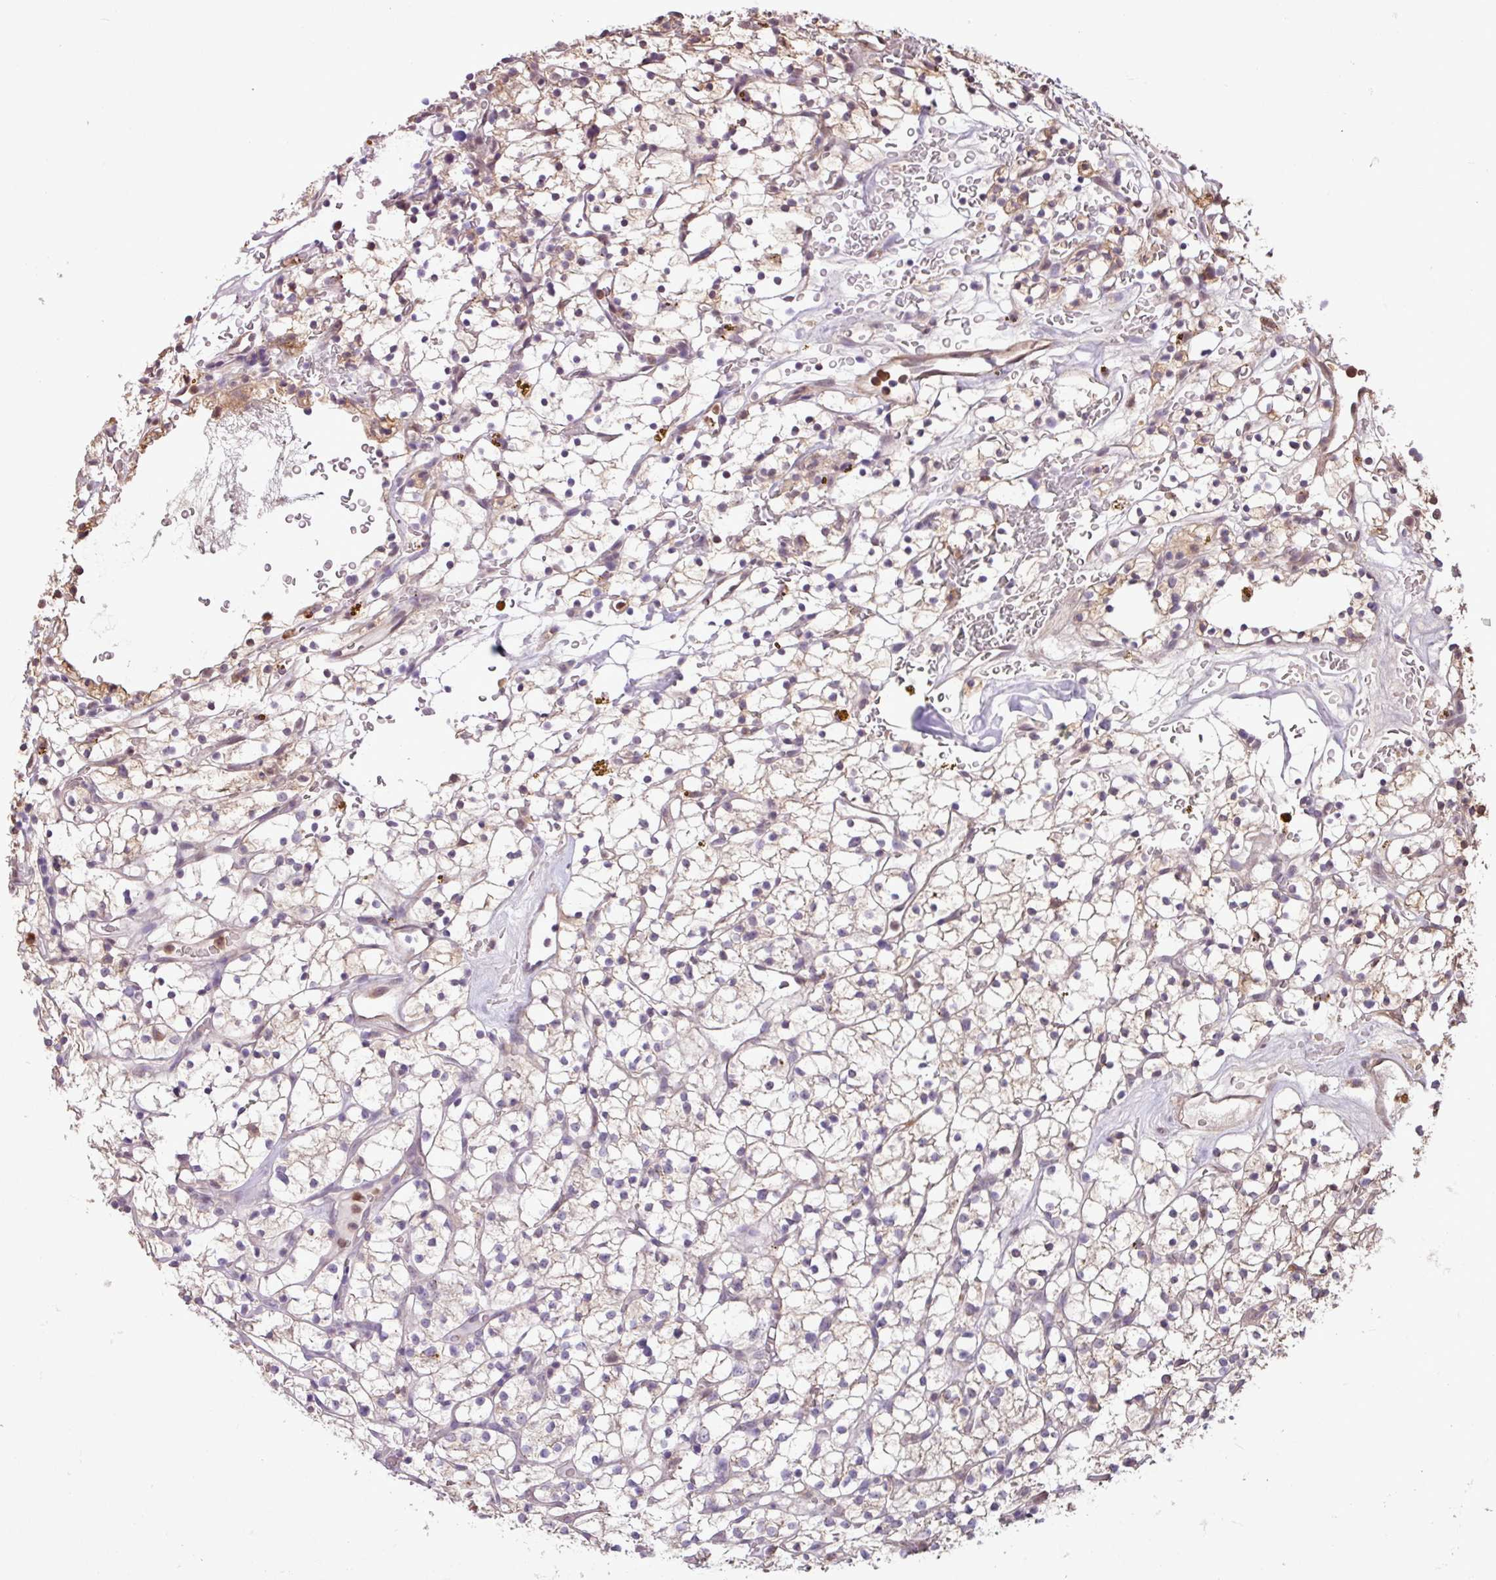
{"staining": {"intensity": "weak", "quantity": "<25%", "location": "cytoplasmic/membranous"}, "tissue": "renal cancer", "cell_type": "Tumor cells", "image_type": "cancer", "snomed": [{"axis": "morphology", "description": "Adenocarcinoma, NOS"}, {"axis": "topography", "description": "Kidney"}], "caption": "IHC image of neoplastic tissue: renal cancer stained with DAB shows no significant protein positivity in tumor cells. (IHC, brightfield microscopy, high magnification).", "gene": "CHST11", "patient": {"sex": "female", "age": 64}}